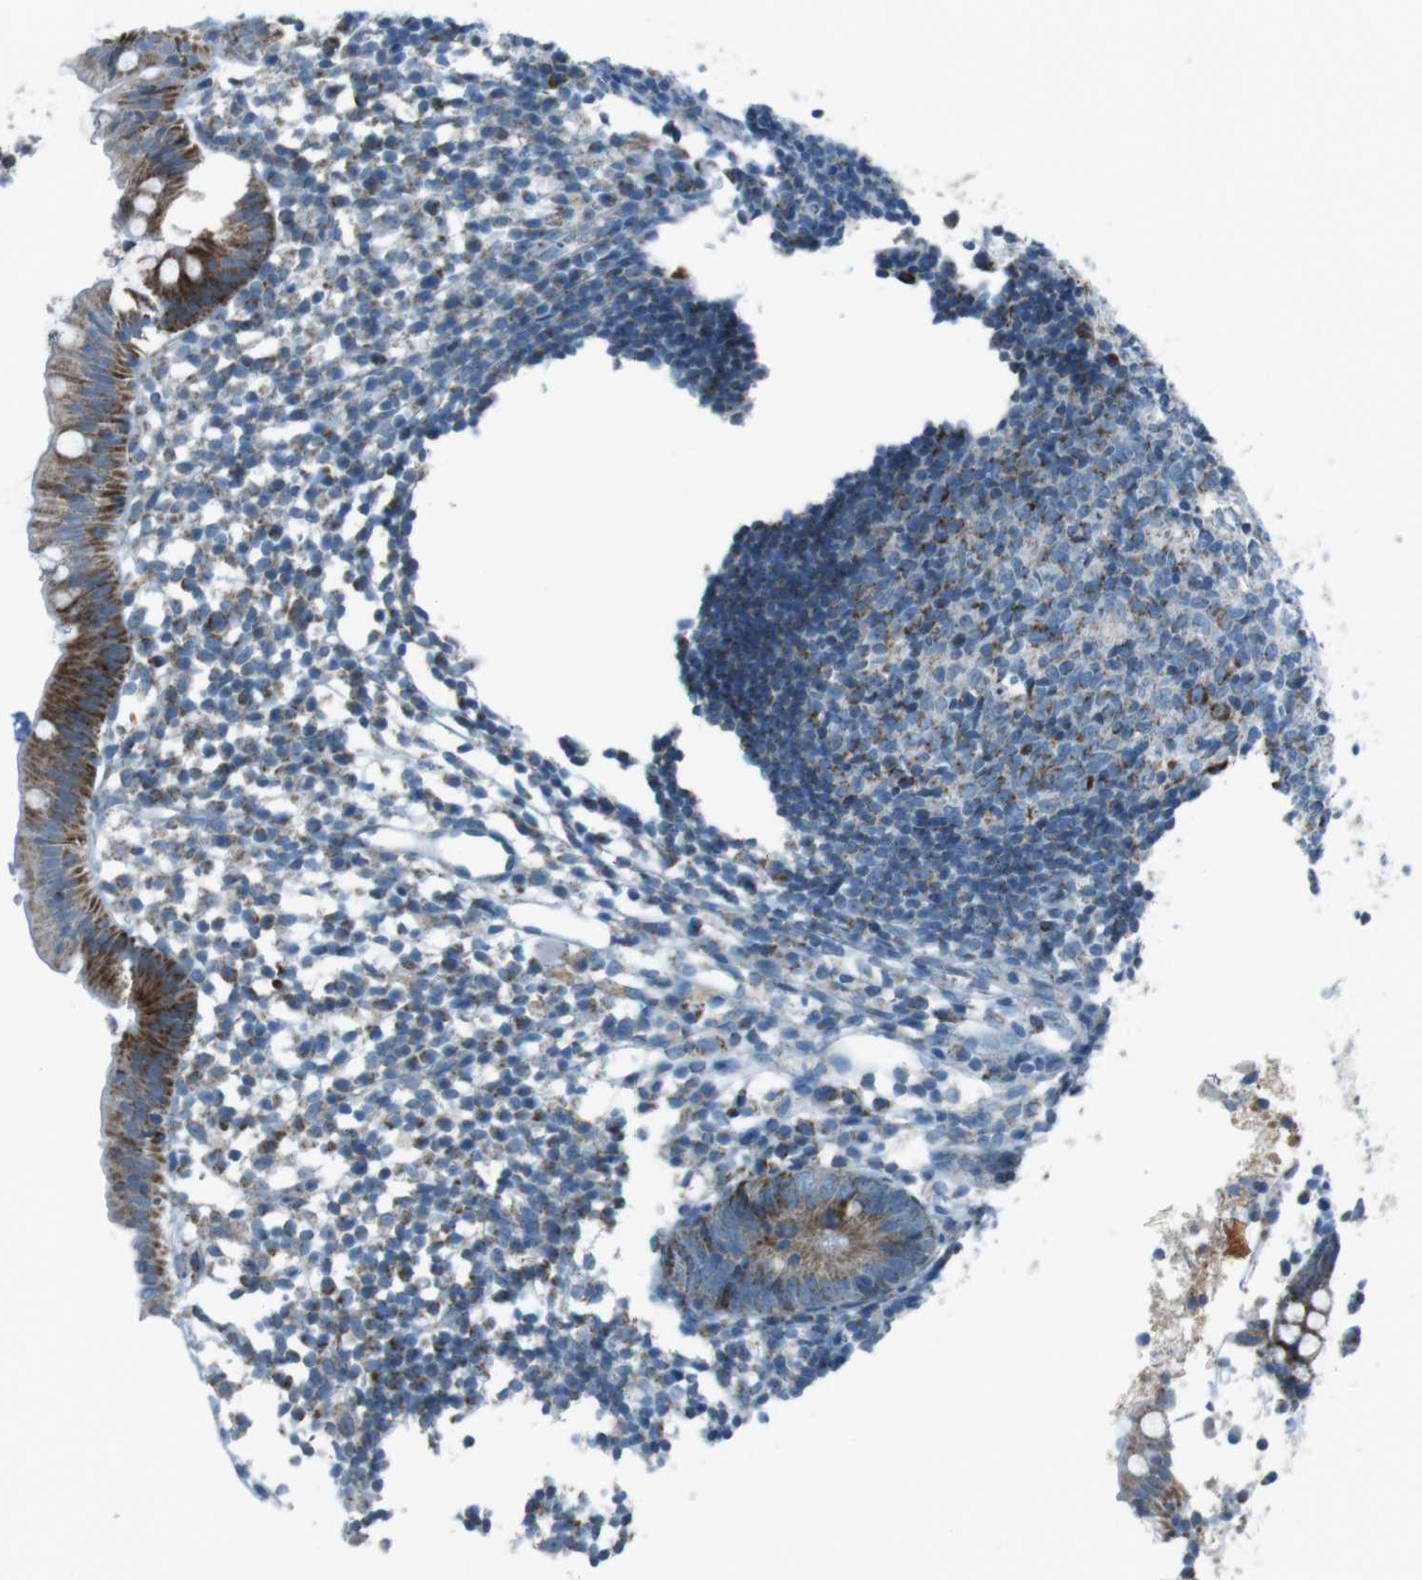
{"staining": {"intensity": "strong", "quantity": "25%-75%", "location": "cytoplasmic/membranous"}, "tissue": "appendix", "cell_type": "Glandular cells", "image_type": "normal", "snomed": [{"axis": "morphology", "description": "Normal tissue, NOS"}, {"axis": "topography", "description": "Appendix"}], "caption": "A brown stain highlights strong cytoplasmic/membranous expression of a protein in glandular cells of normal human appendix.", "gene": "DNAJA3", "patient": {"sex": "female", "age": 20}}